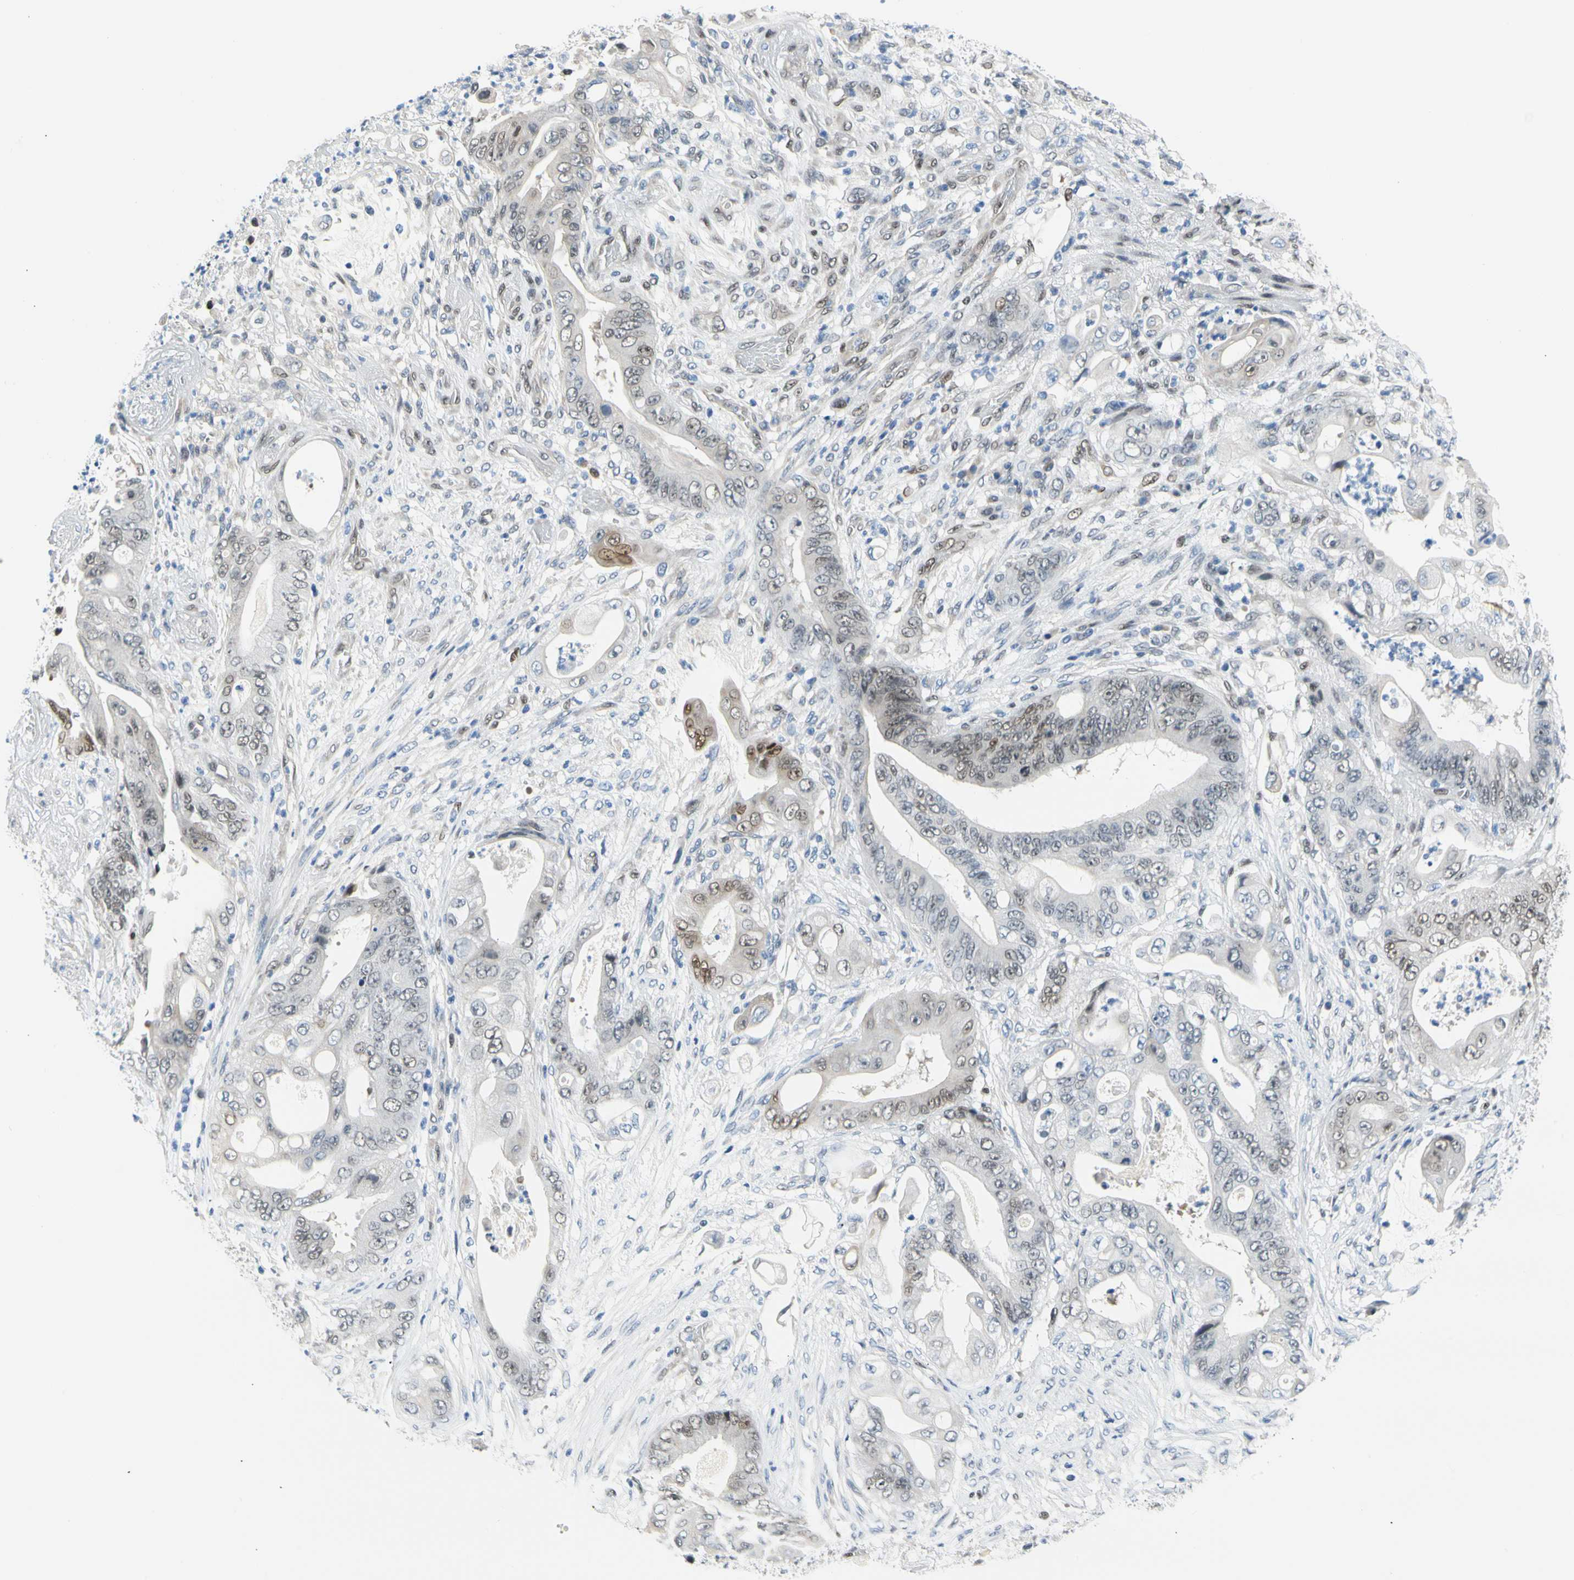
{"staining": {"intensity": "weak", "quantity": "25%-75%", "location": "nuclear"}, "tissue": "stomach cancer", "cell_type": "Tumor cells", "image_type": "cancer", "snomed": [{"axis": "morphology", "description": "Adenocarcinoma, NOS"}, {"axis": "topography", "description": "Stomach"}], "caption": "Protein expression analysis of stomach cancer reveals weak nuclear expression in about 25%-75% of tumor cells.", "gene": "NFIA", "patient": {"sex": "female", "age": 73}}